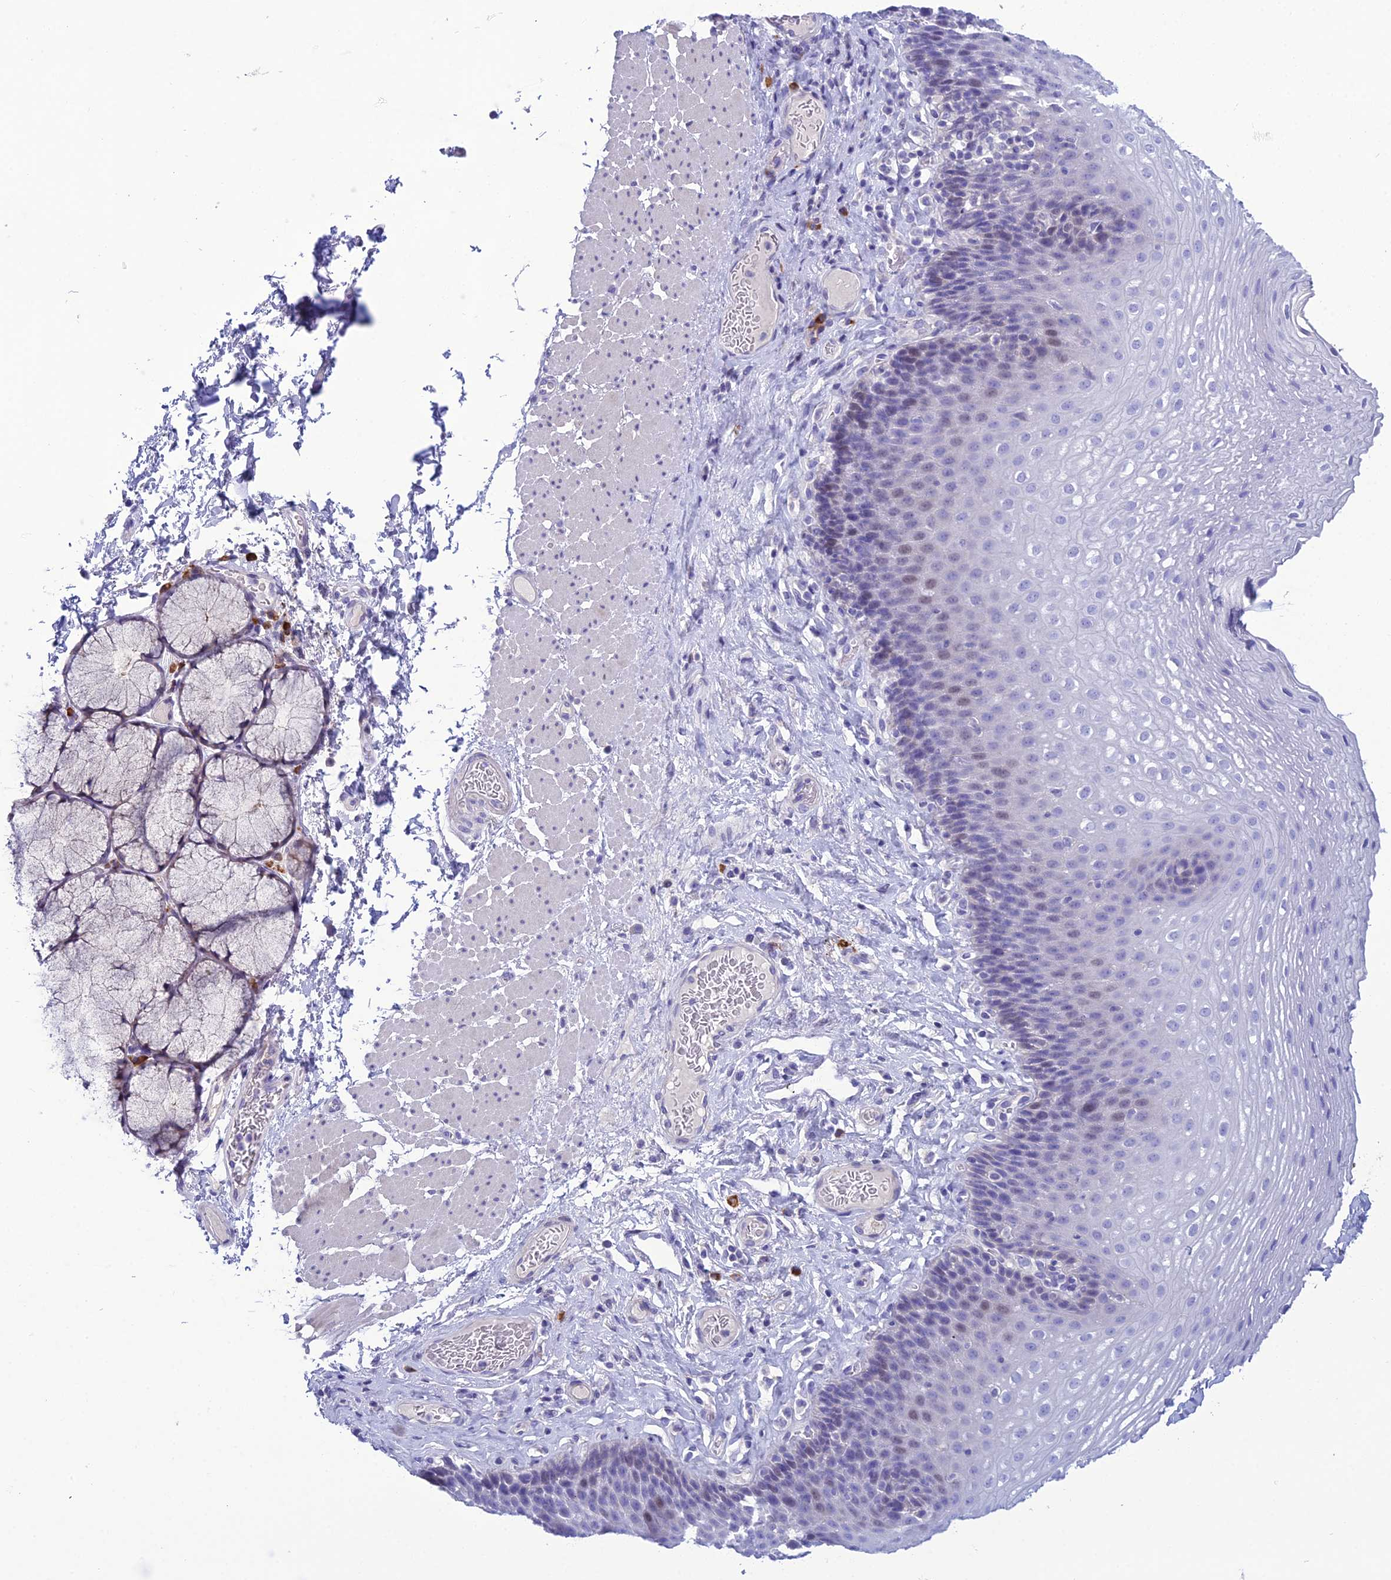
{"staining": {"intensity": "weak", "quantity": "<25%", "location": "nuclear"}, "tissue": "esophagus", "cell_type": "Squamous epithelial cells", "image_type": "normal", "snomed": [{"axis": "morphology", "description": "Normal tissue, NOS"}, {"axis": "topography", "description": "Esophagus"}], "caption": "The micrograph demonstrates no staining of squamous epithelial cells in benign esophagus. (DAB immunohistochemistry, high magnification).", "gene": "CRB2", "patient": {"sex": "female", "age": 66}}